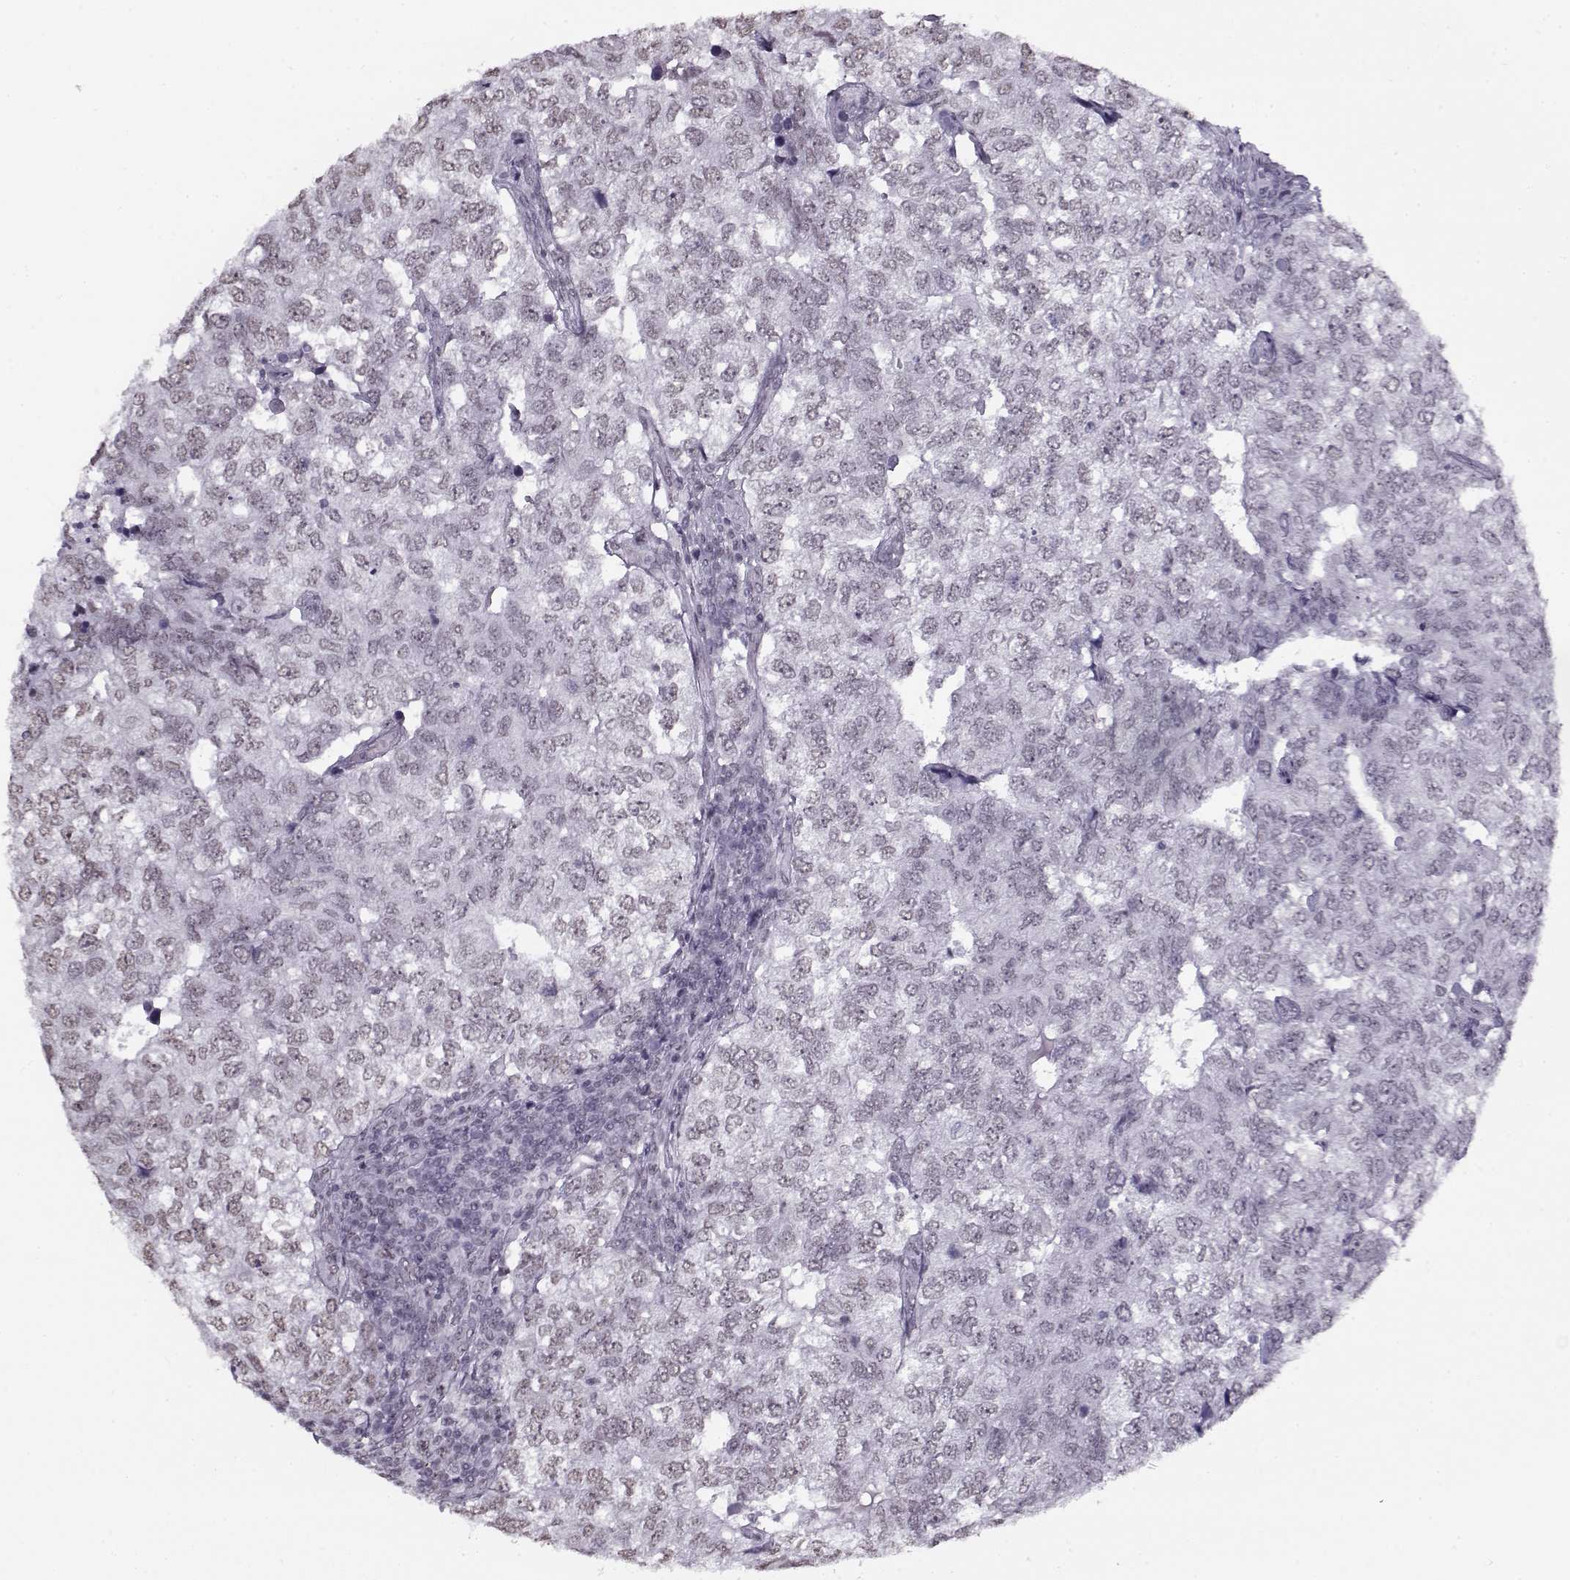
{"staining": {"intensity": "weak", "quantity": "<25%", "location": "nuclear"}, "tissue": "breast cancer", "cell_type": "Tumor cells", "image_type": "cancer", "snomed": [{"axis": "morphology", "description": "Duct carcinoma"}, {"axis": "topography", "description": "Breast"}], "caption": "This is an immunohistochemistry (IHC) photomicrograph of human breast cancer. There is no positivity in tumor cells.", "gene": "PRMT8", "patient": {"sex": "female", "age": 30}}